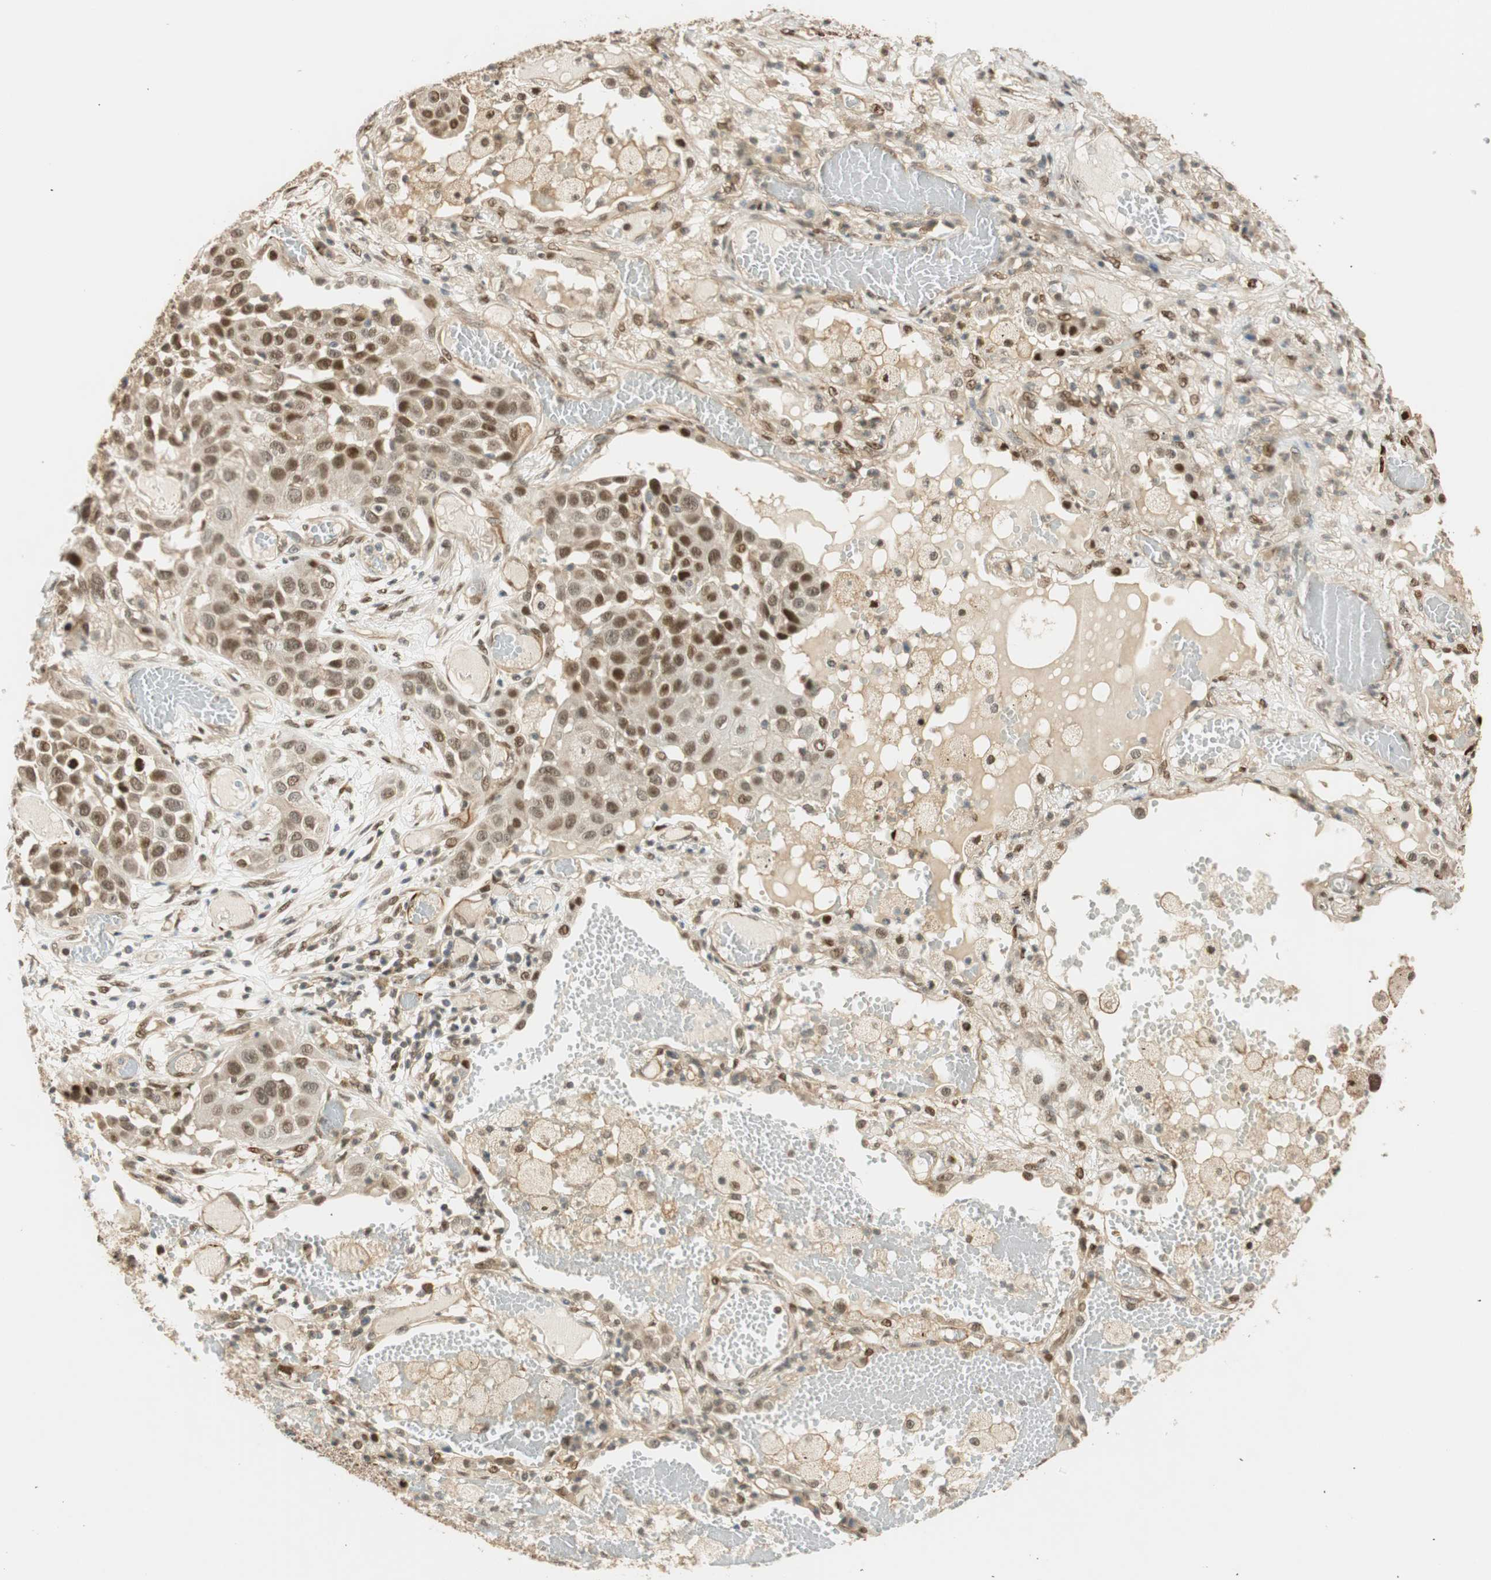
{"staining": {"intensity": "moderate", "quantity": "25%-75%", "location": "nuclear"}, "tissue": "lung cancer", "cell_type": "Tumor cells", "image_type": "cancer", "snomed": [{"axis": "morphology", "description": "Squamous cell carcinoma, NOS"}, {"axis": "topography", "description": "Lung"}], "caption": "Immunohistochemical staining of lung cancer displays moderate nuclear protein expression in approximately 25%-75% of tumor cells.", "gene": "NES", "patient": {"sex": "male", "age": 71}}